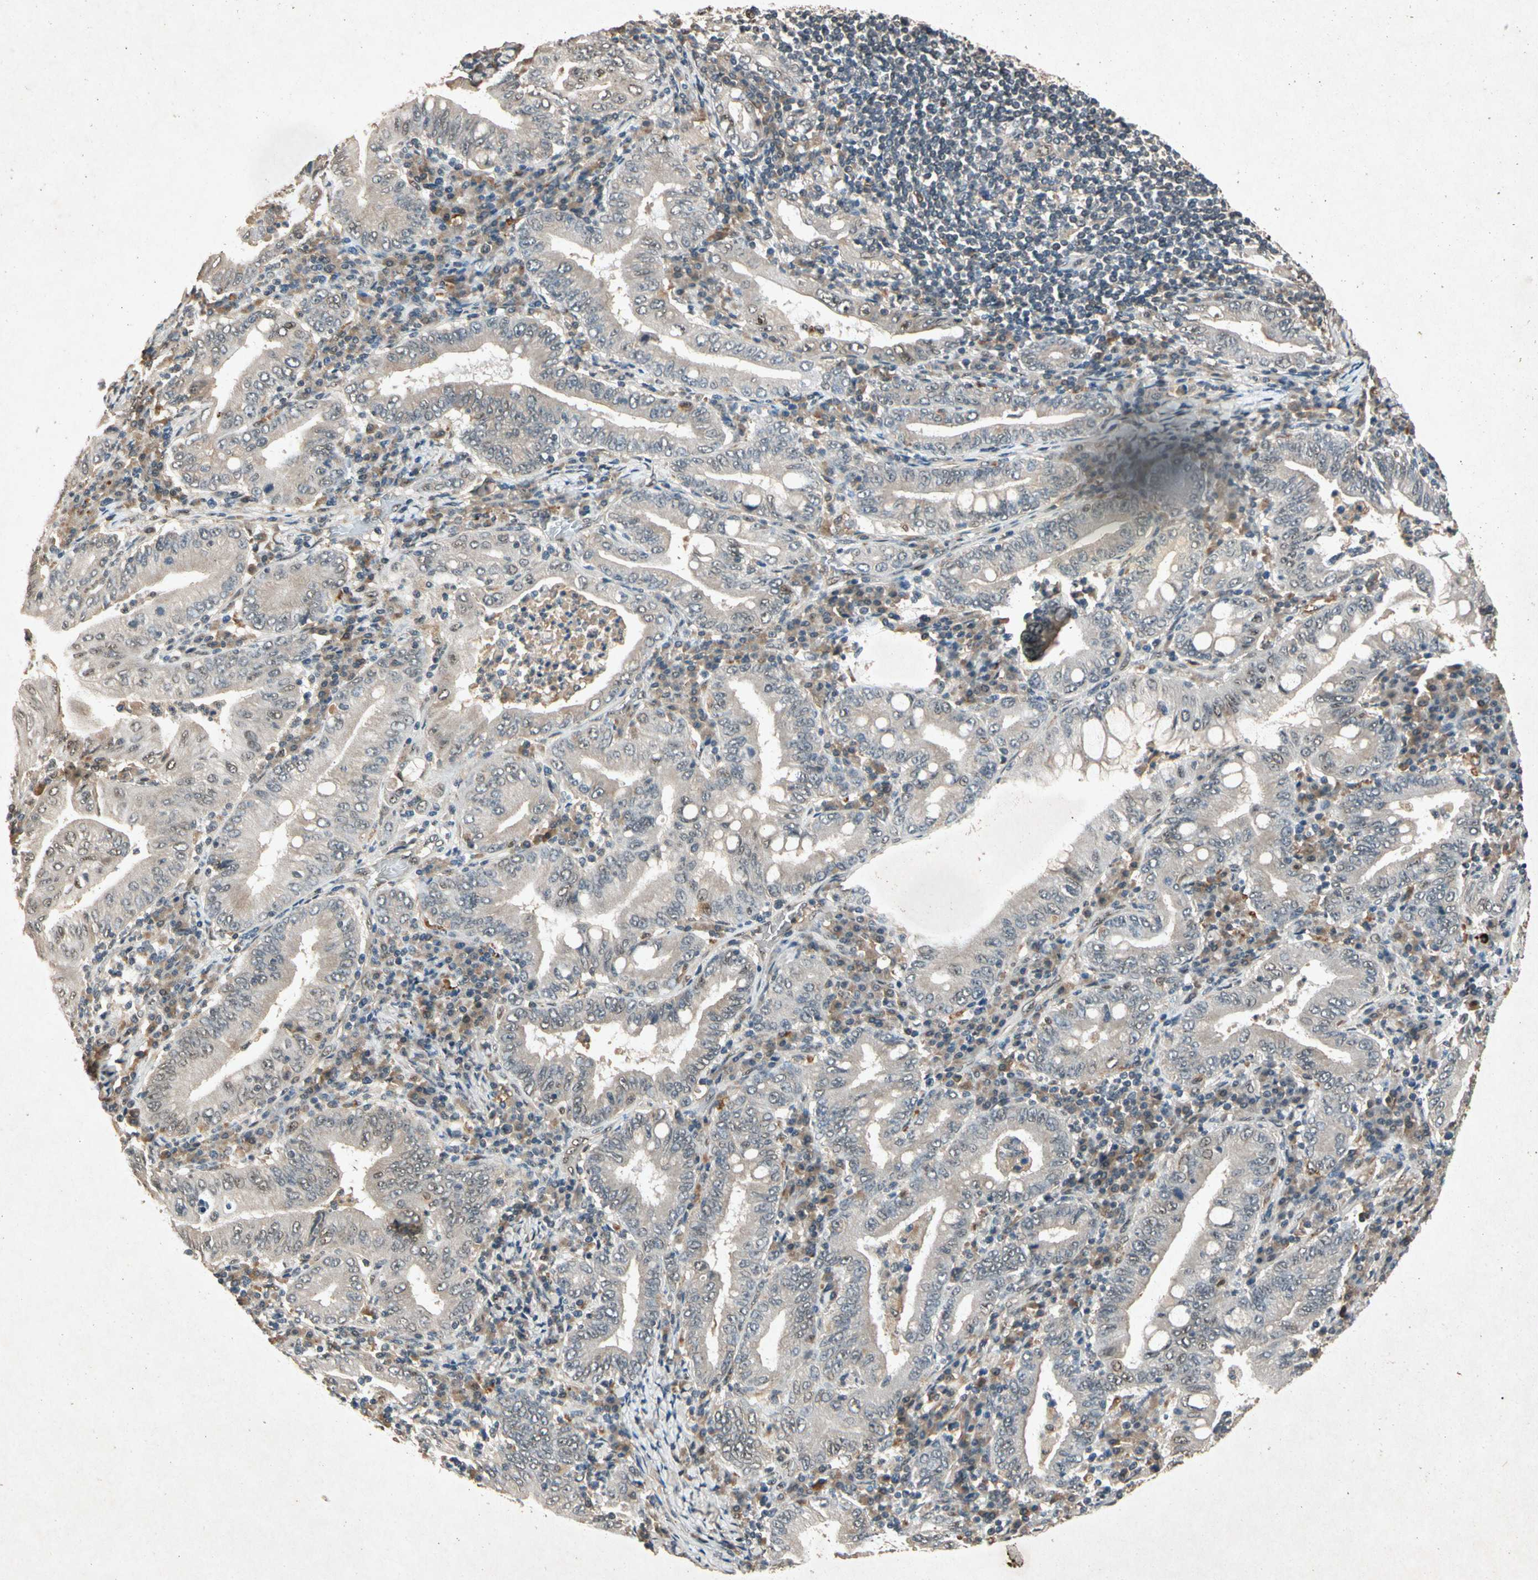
{"staining": {"intensity": "weak", "quantity": ">75%", "location": "cytoplasmic/membranous,nuclear"}, "tissue": "stomach cancer", "cell_type": "Tumor cells", "image_type": "cancer", "snomed": [{"axis": "morphology", "description": "Normal tissue, NOS"}, {"axis": "morphology", "description": "Adenocarcinoma, NOS"}, {"axis": "topography", "description": "Esophagus"}, {"axis": "topography", "description": "Stomach, upper"}, {"axis": "topography", "description": "Peripheral nerve tissue"}], "caption": "There is low levels of weak cytoplasmic/membranous and nuclear staining in tumor cells of adenocarcinoma (stomach), as demonstrated by immunohistochemical staining (brown color).", "gene": "PML", "patient": {"sex": "male", "age": 62}}